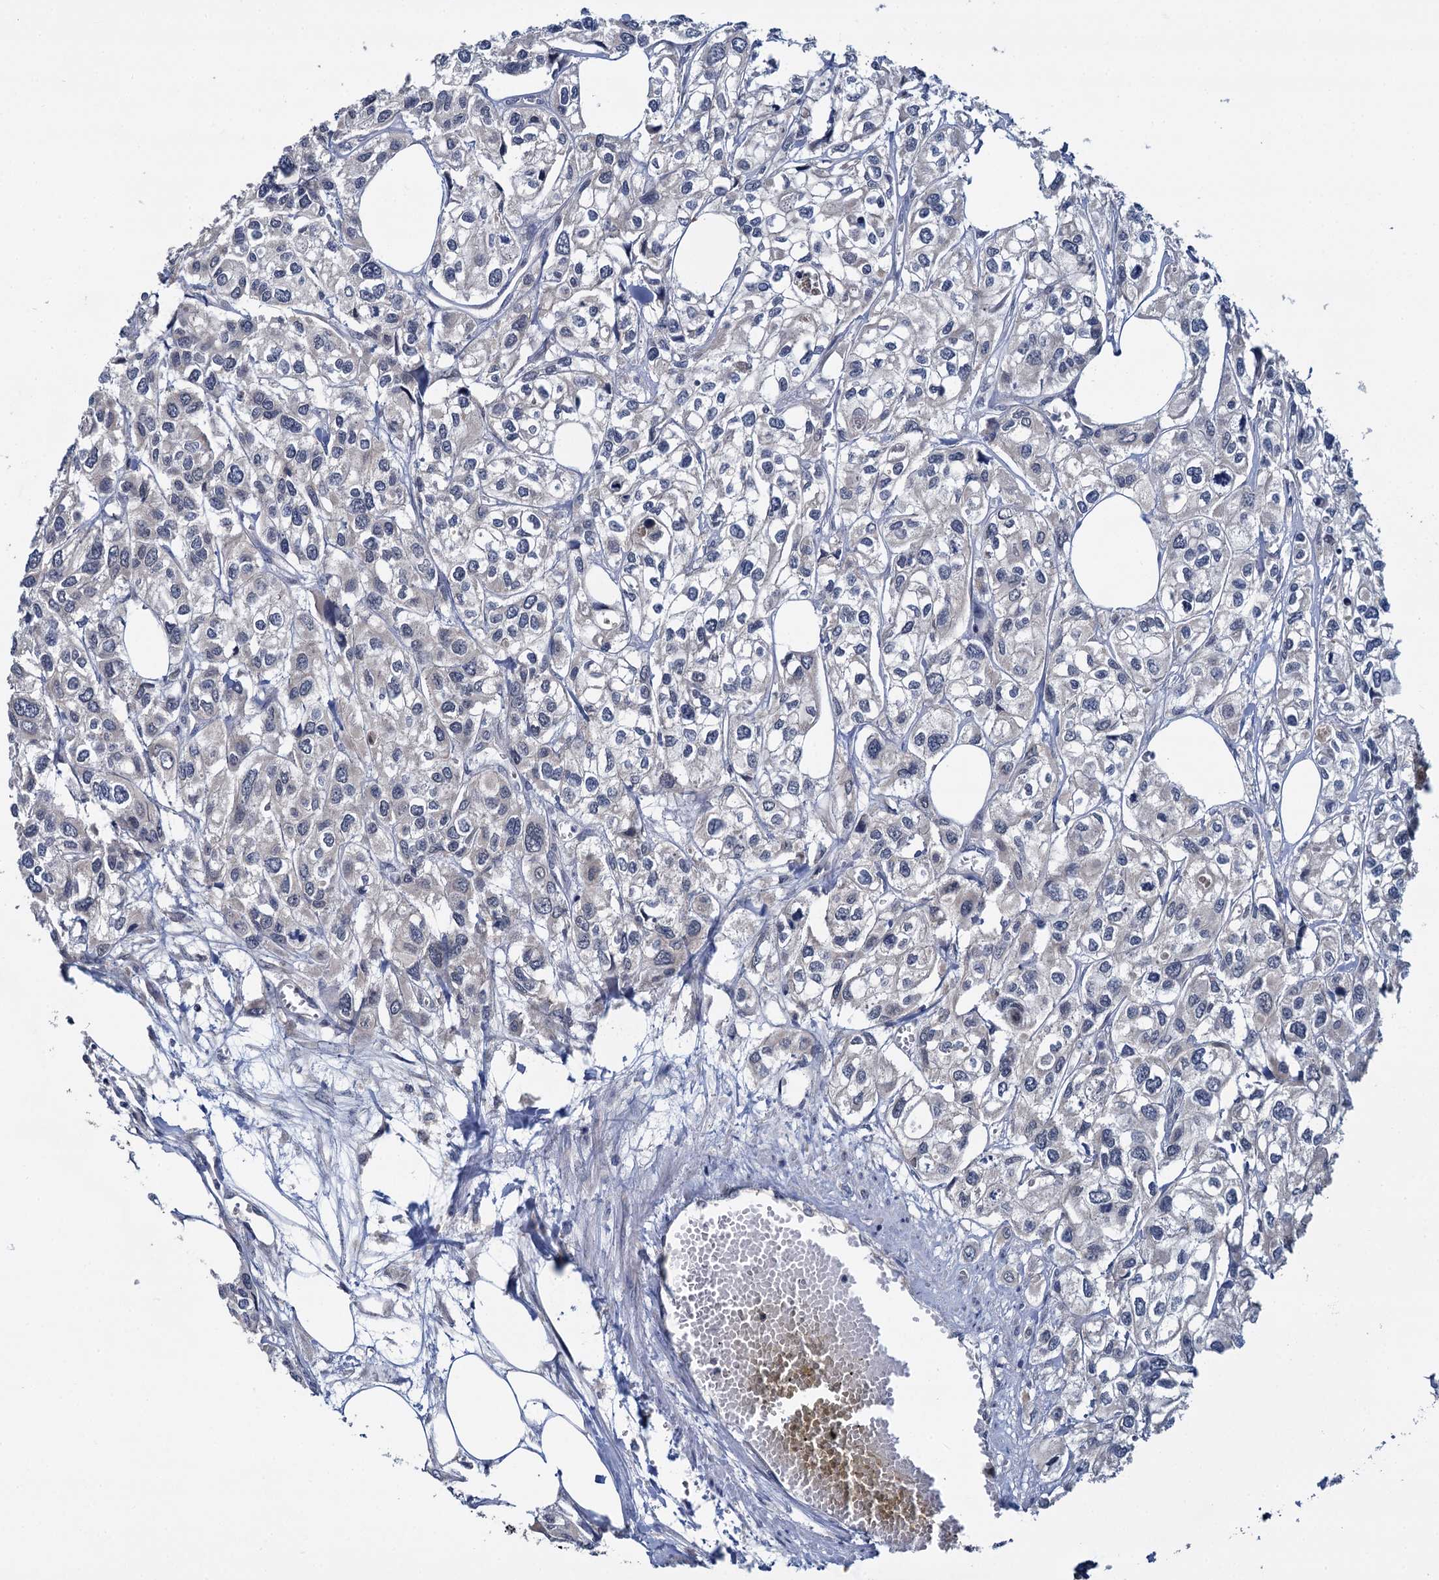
{"staining": {"intensity": "negative", "quantity": "none", "location": "none"}, "tissue": "urothelial cancer", "cell_type": "Tumor cells", "image_type": "cancer", "snomed": [{"axis": "morphology", "description": "Urothelial carcinoma, High grade"}, {"axis": "topography", "description": "Urinary bladder"}], "caption": "Immunohistochemistry of human high-grade urothelial carcinoma shows no expression in tumor cells.", "gene": "ANKRD42", "patient": {"sex": "male", "age": 67}}